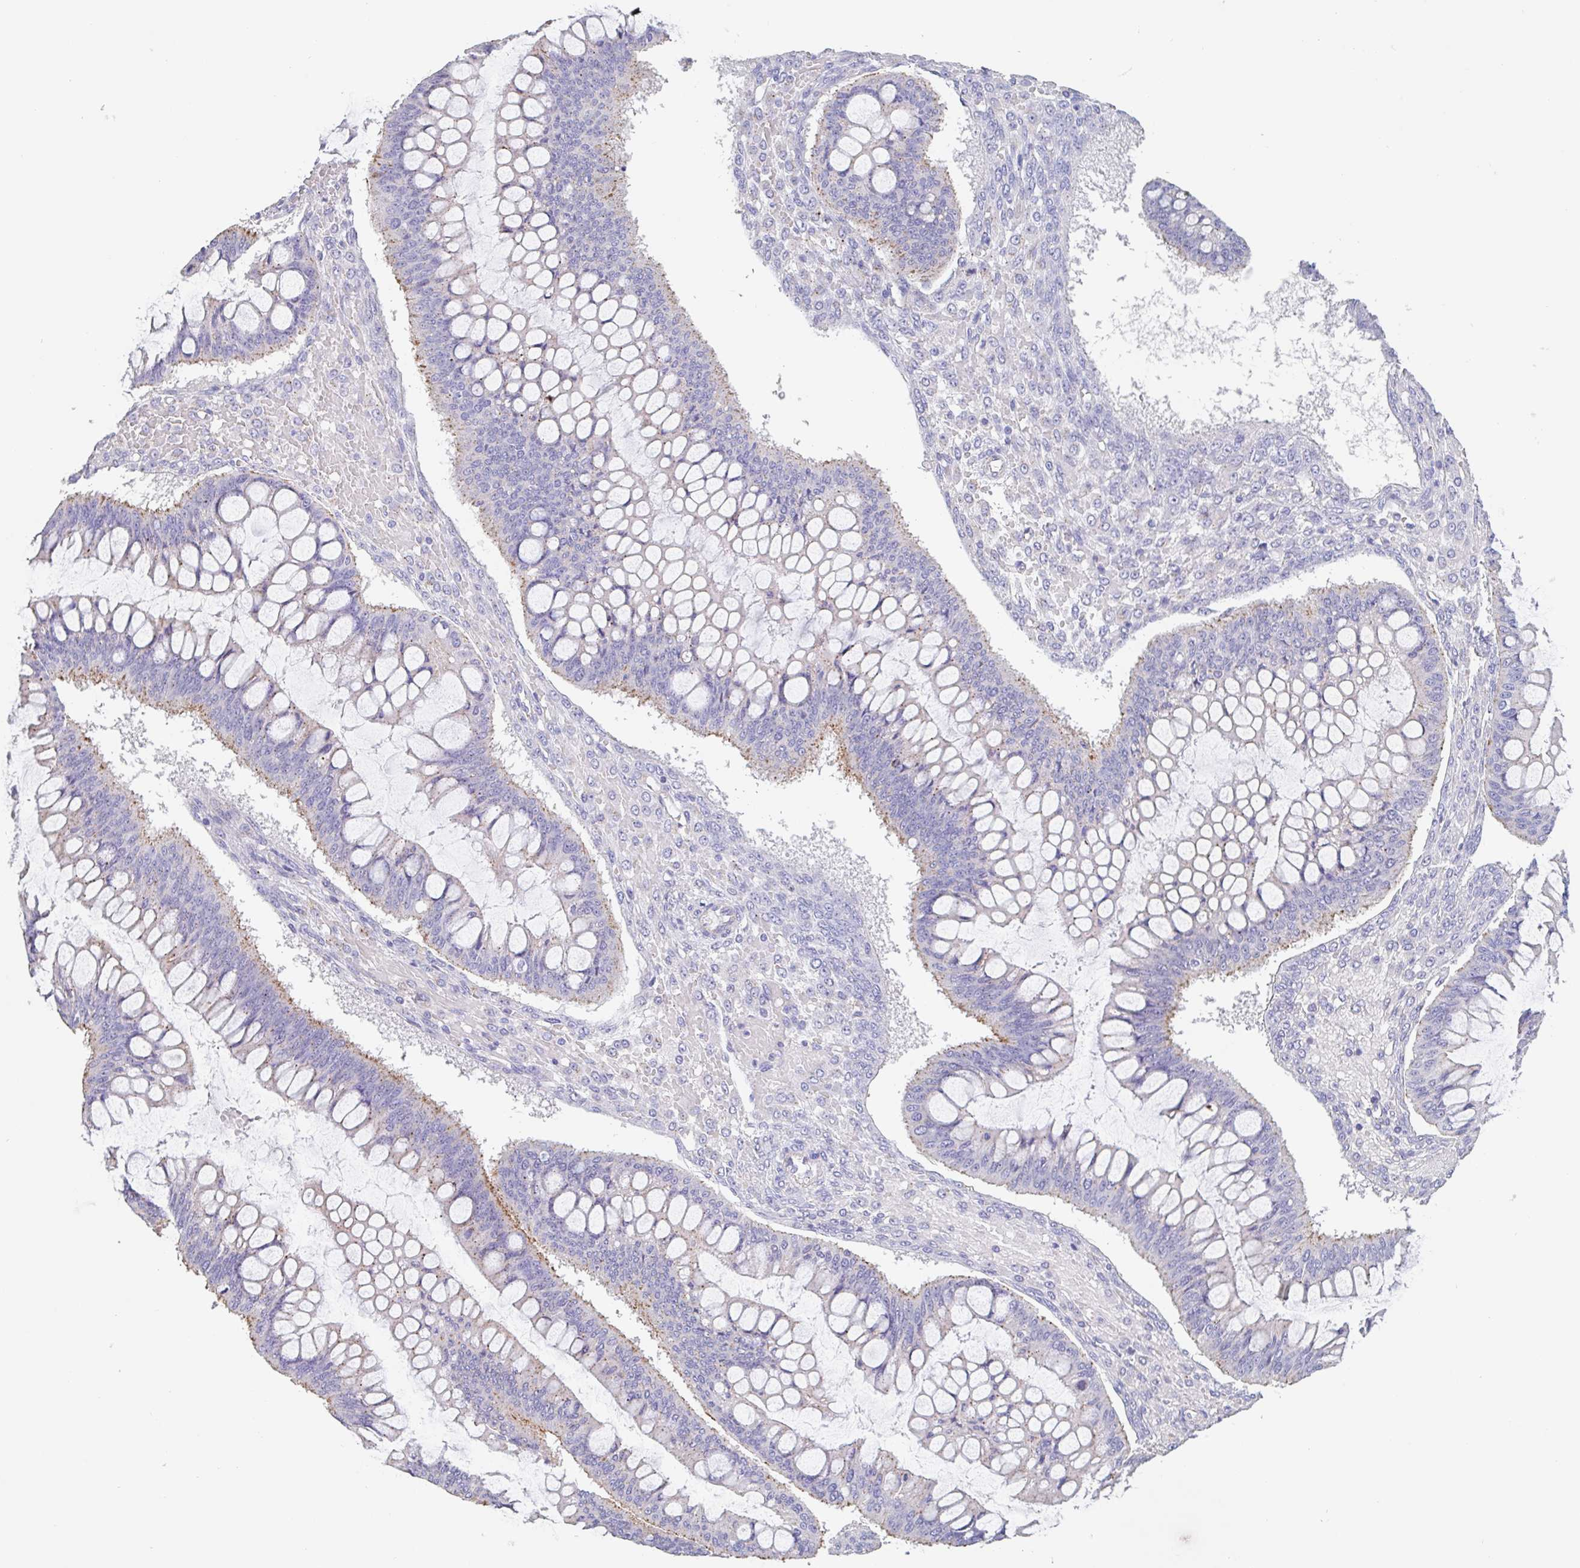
{"staining": {"intensity": "weak", "quantity": "25%-75%", "location": "cytoplasmic/membranous"}, "tissue": "ovarian cancer", "cell_type": "Tumor cells", "image_type": "cancer", "snomed": [{"axis": "morphology", "description": "Cystadenocarcinoma, mucinous, NOS"}, {"axis": "topography", "description": "Ovary"}], "caption": "High-magnification brightfield microscopy of mucinous cystadenocarcinoma (ovarian) stained with DAB (3,3'-diaminobenzidine) (brown) and counterstained with hematoxylin (blue). tumor cells exhibit weak cytoplasmic/membranous expression is identified in approximately25%-75% of cells. The staining was performed using DAB, with brown indicating positive protein expression. Nuclei are stained blue with hematoxylin.", "gene": "CHMP5", "patient": {"sex": "female", "age": 73}}